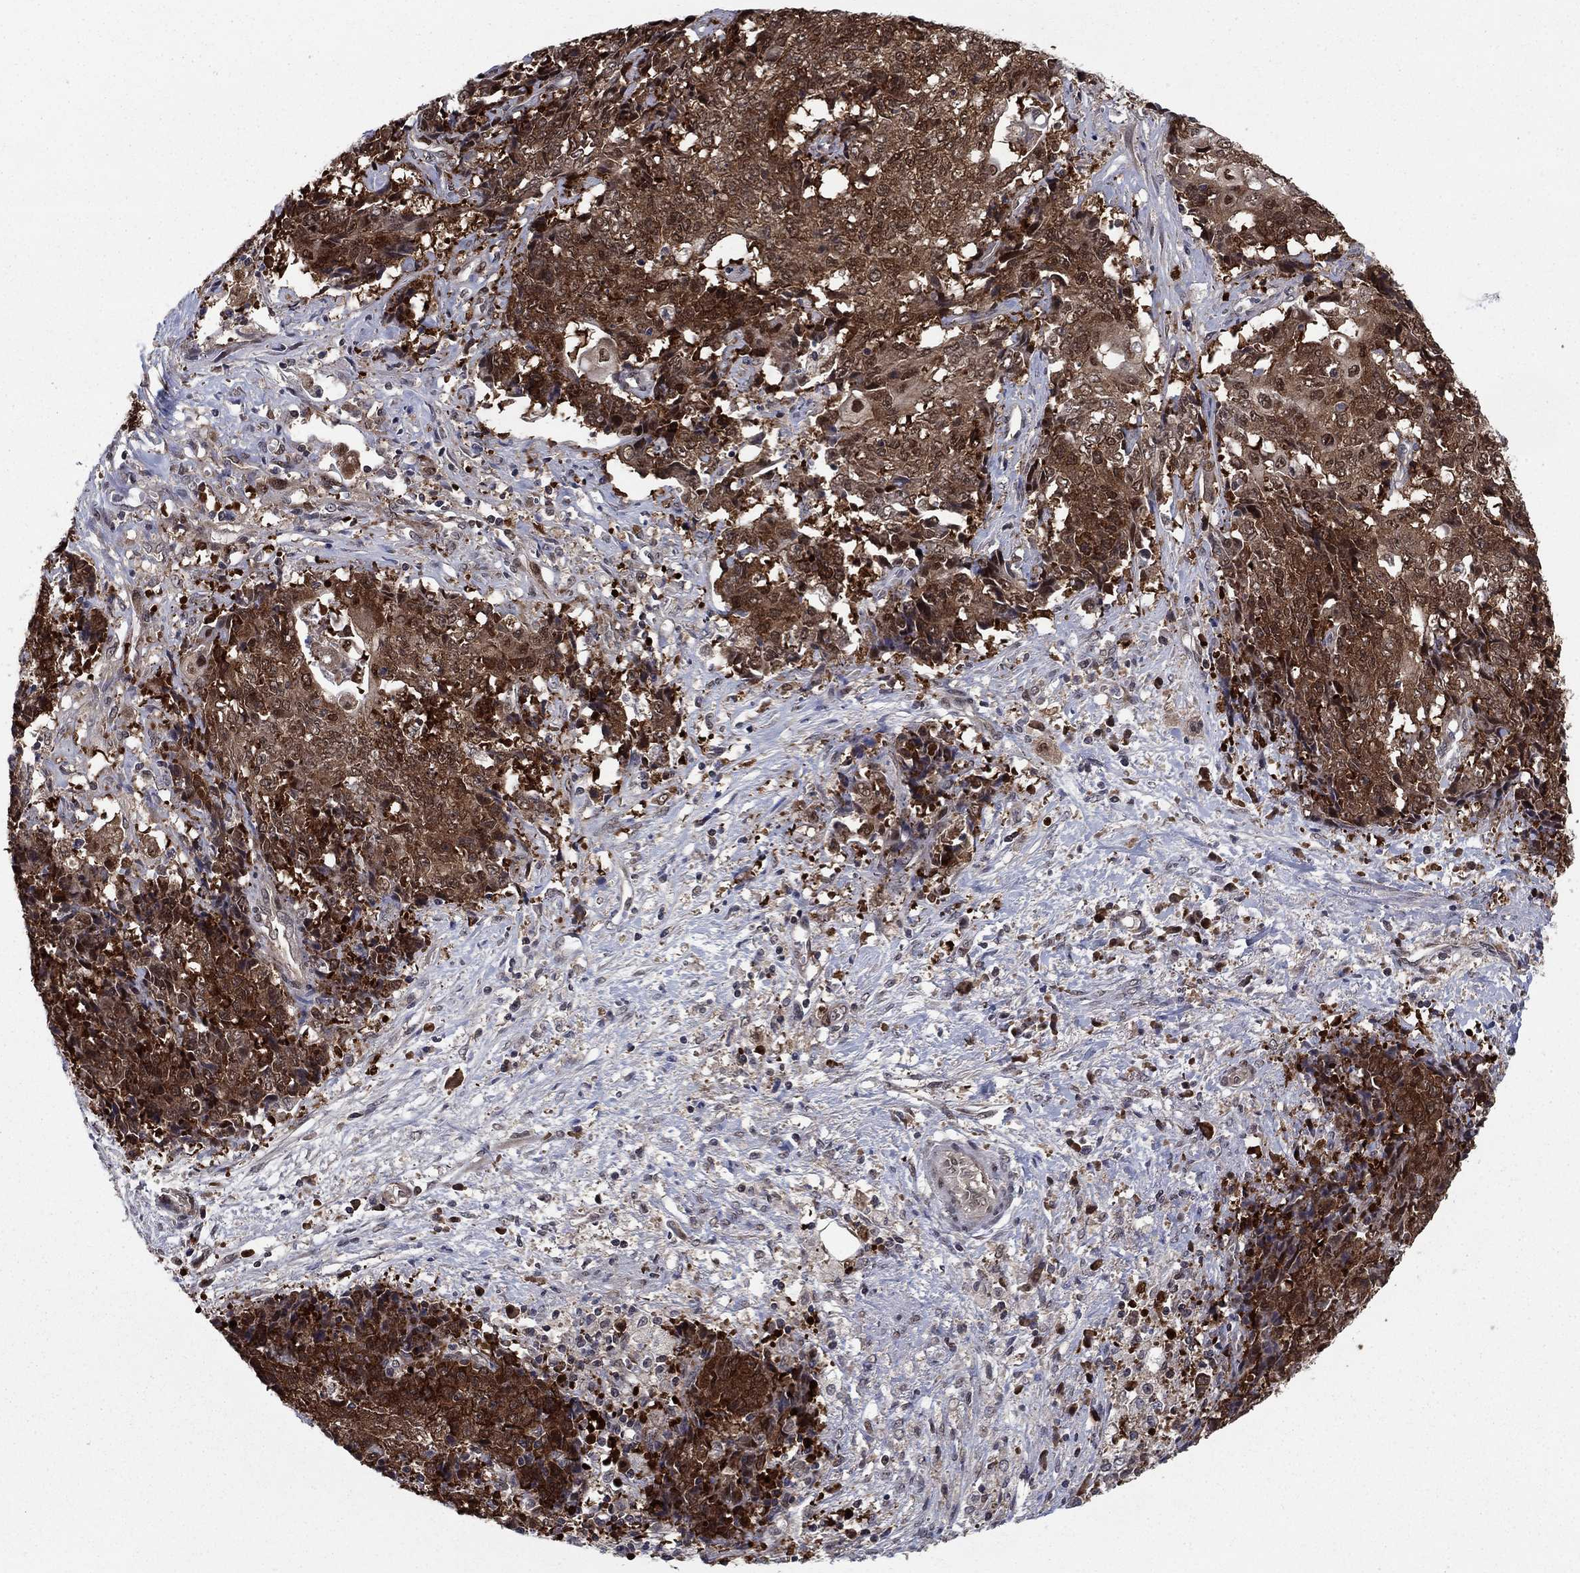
{"staining": {"intensity": "strong", "quantity": ">75%", "location": "cytoplasmic/membranous"}, "tissue": "ovarian cancer", "cell_type": "Tumor cells", "image_type": "cancer", "snomed": [{"axis": "morphology", "description": "Carcinoma, endometroid"}, {"axis": "topography", "description": "Ovary"}], "caption": "Immunohistochemistry image of neoplastic tissue: ovarian cancer stained using immunohistochemistry (IHC) demonstrates high levels of strong protein expression localized specifically in the cytoplasmic/membranous of tumor cells, appearing as a cytoplasmic/membranous brown color.", "gene": "FKBP4", "patient": {"sex": "female", "age": 42}}